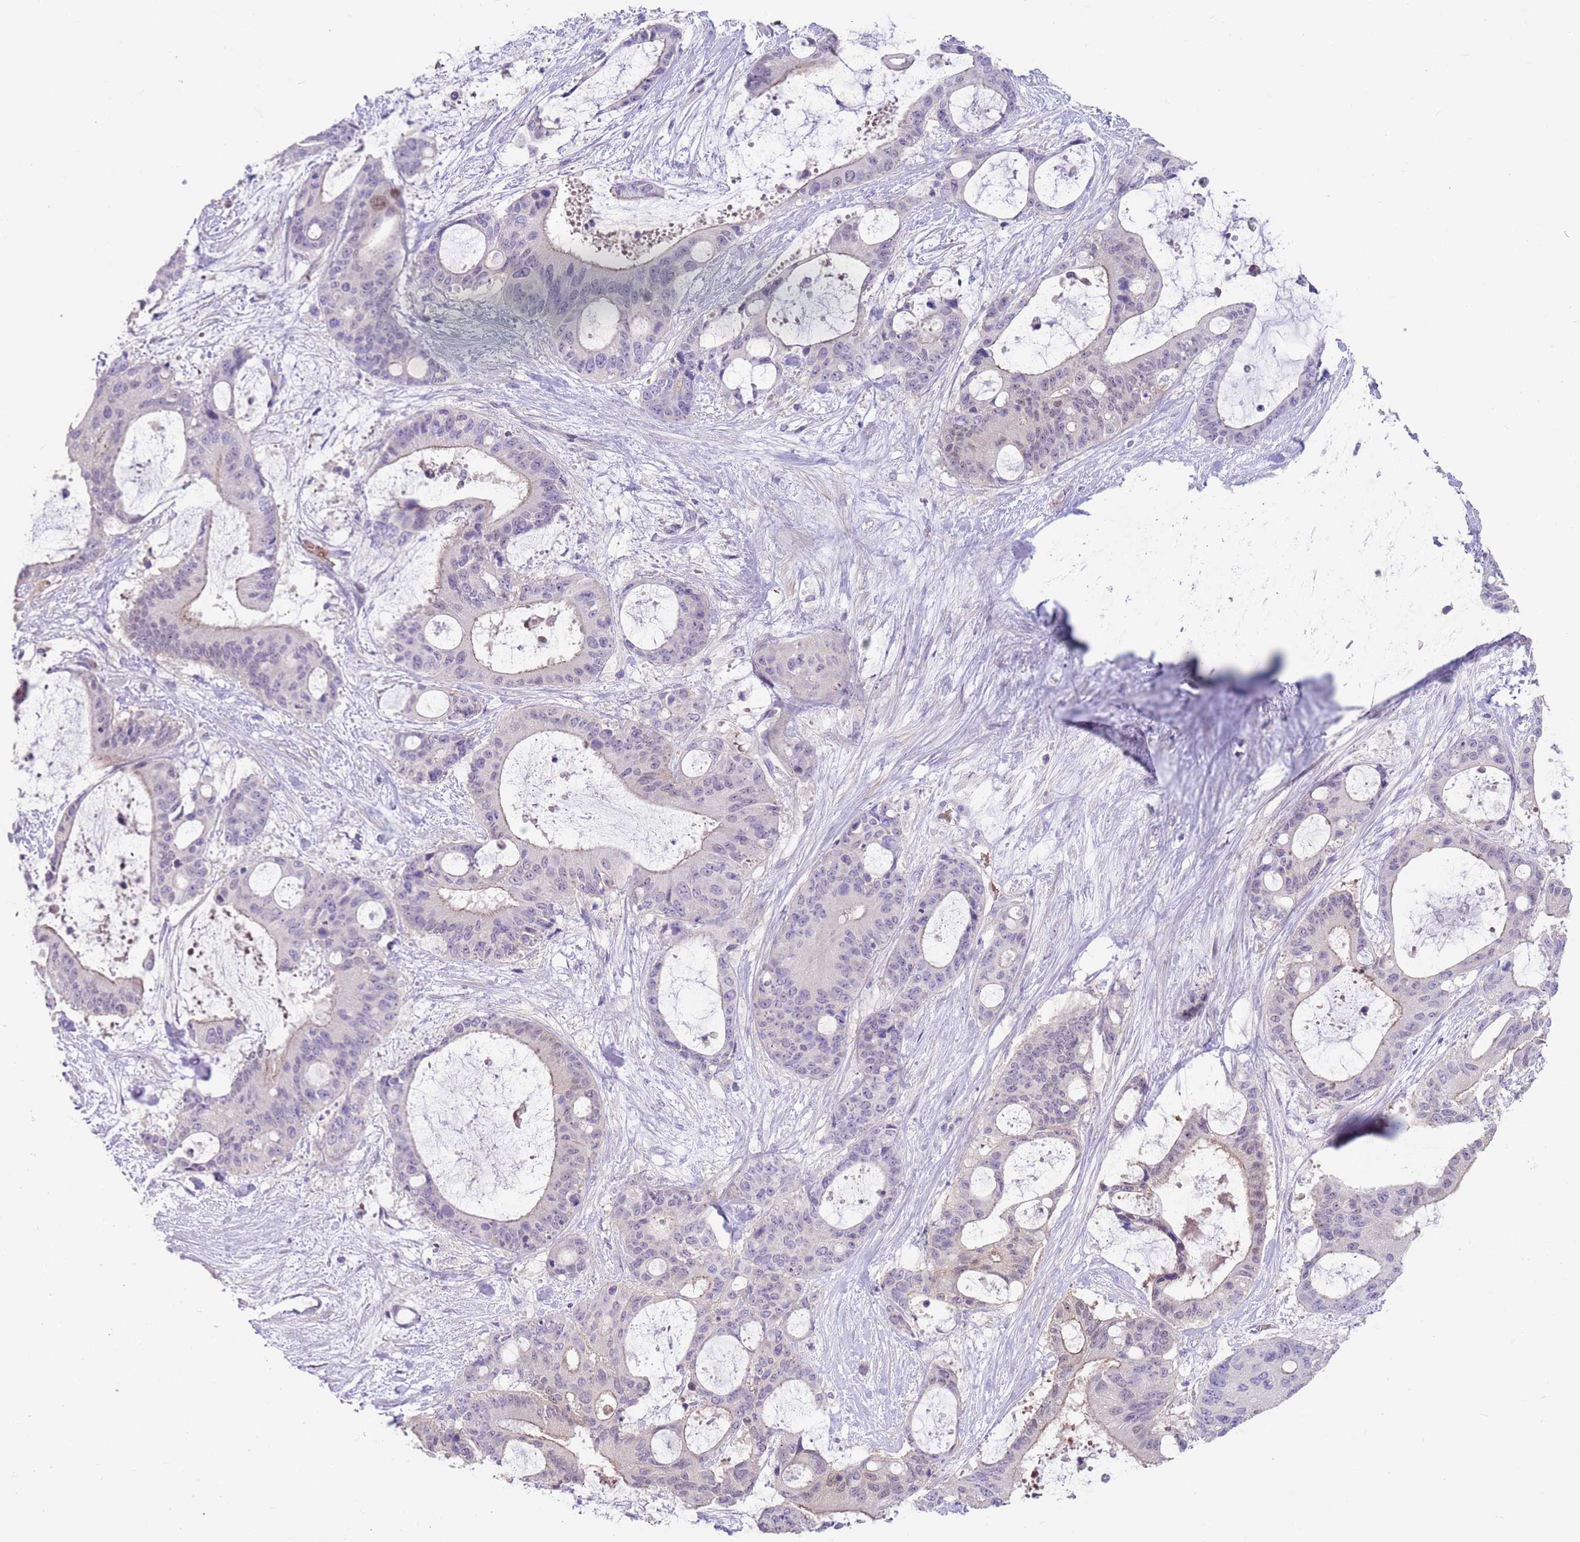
{"staining": {"intensity": "negative", "quantity": "none", "location": "none"}, "tissue": "liver cancer", "cell_type": "Tumor cells", "image_type": "cancer", "snomed": [{"axis": "morphology", "description": "Normal tissue, NOS"}, {"axis": "morphology", "description": "Cholangiocarcinoma"}, {"axis": "topography", "description": "Liver"}, {"axis": "topography", "description": "Peripheral nerve tissue"}], "caption": "High magnification brightfield microscopy of liver cholangiocarcinoma stained with DAB (brown) and counterstained with hematoxylin (blue): tumor cells show no significant expression.", "gene": "ZNF14", "patient": {"sex": "female", "age": 73}}